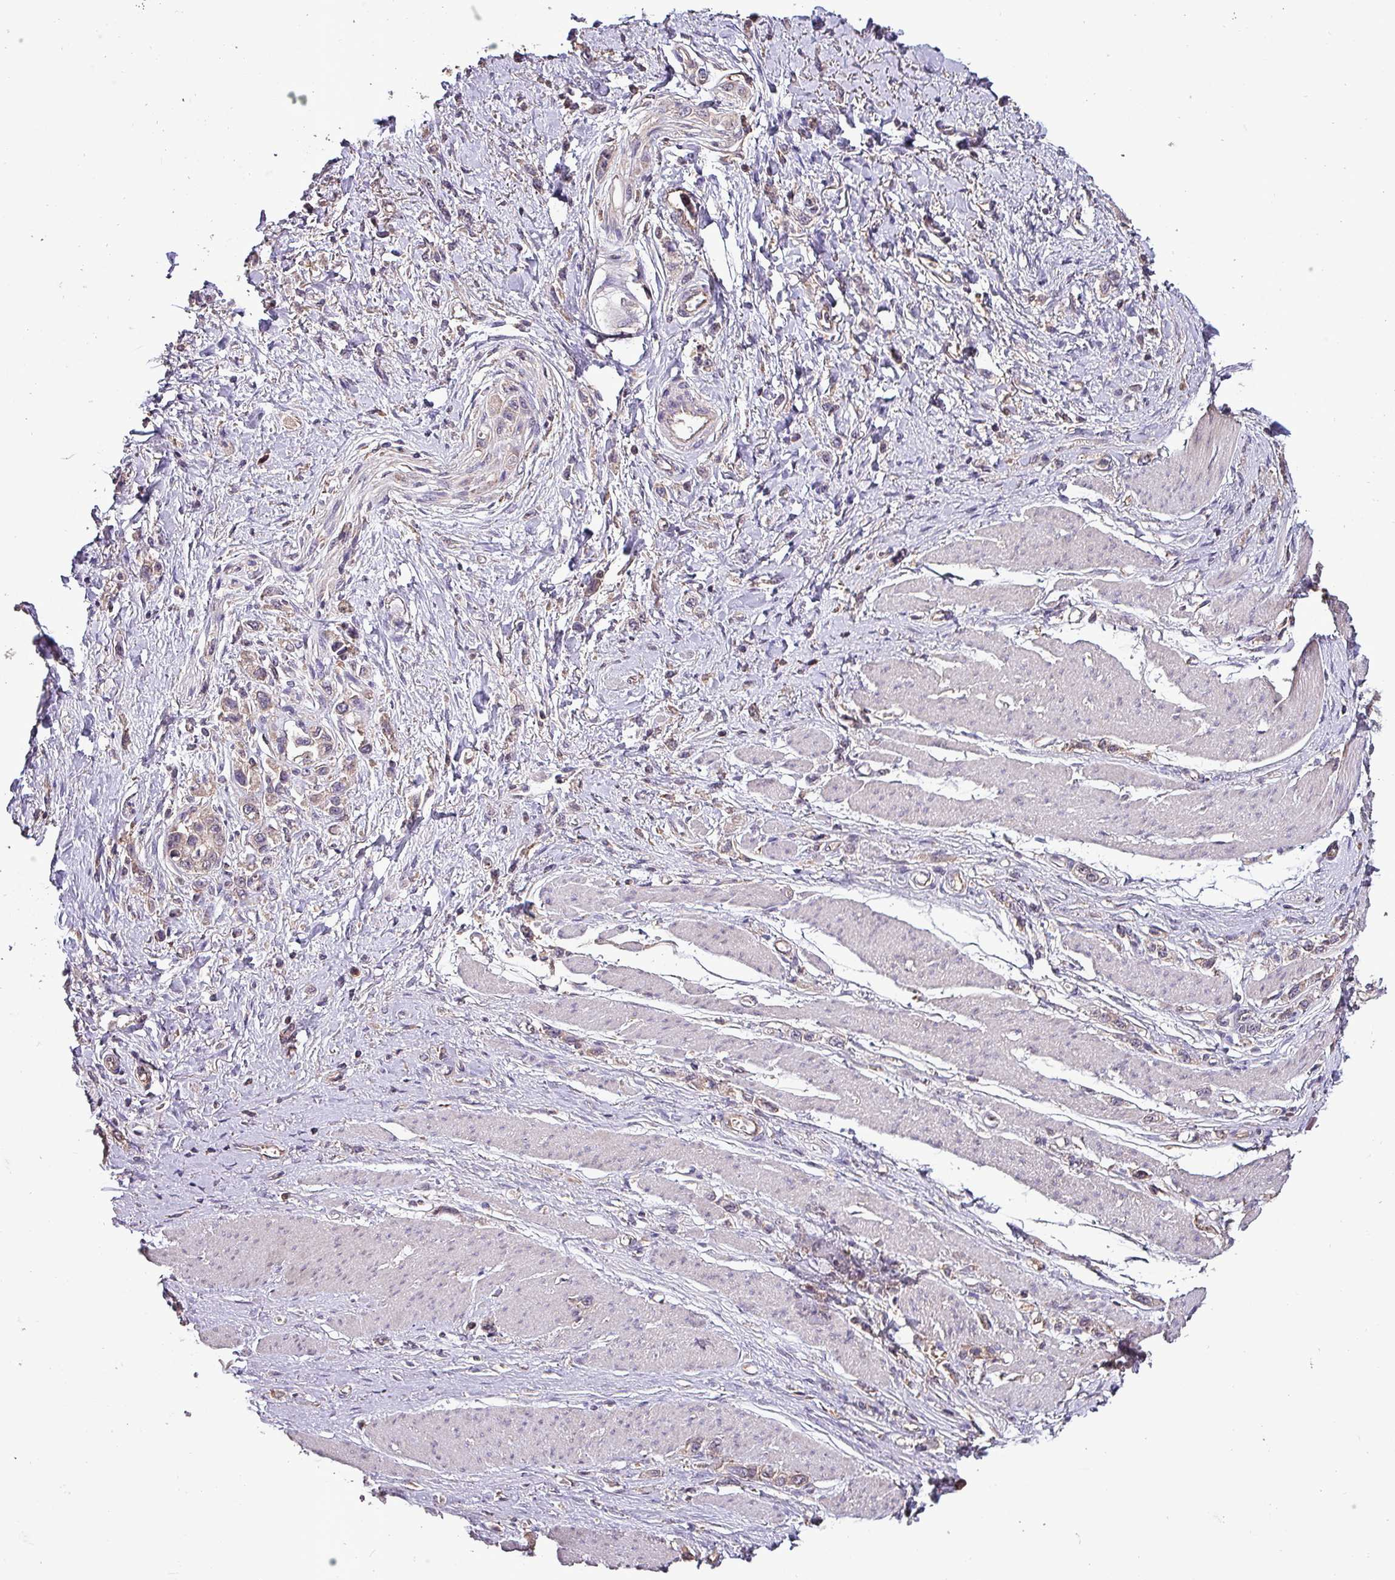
{"staining": {"intensity": "weak", "quantity": ">75%", "location": "cytoplasmic/membranous"}, "tissue": "stomach cancer", "cell_type": "Tumor cells", "image_type": "cancer", "snomed": [{"axis": "morphology", "description": "Adenocarcinoma, NOS"}, {"axis": "topography", "description": "Stomach"}], "caption": "Stomach adenocarcinoma stained for a protein shows weak cytoplasmic/membranous positivity in tumor cells.", "gene": "PAFAH1B2", "patient": {"sex": "female", "age": 65}}